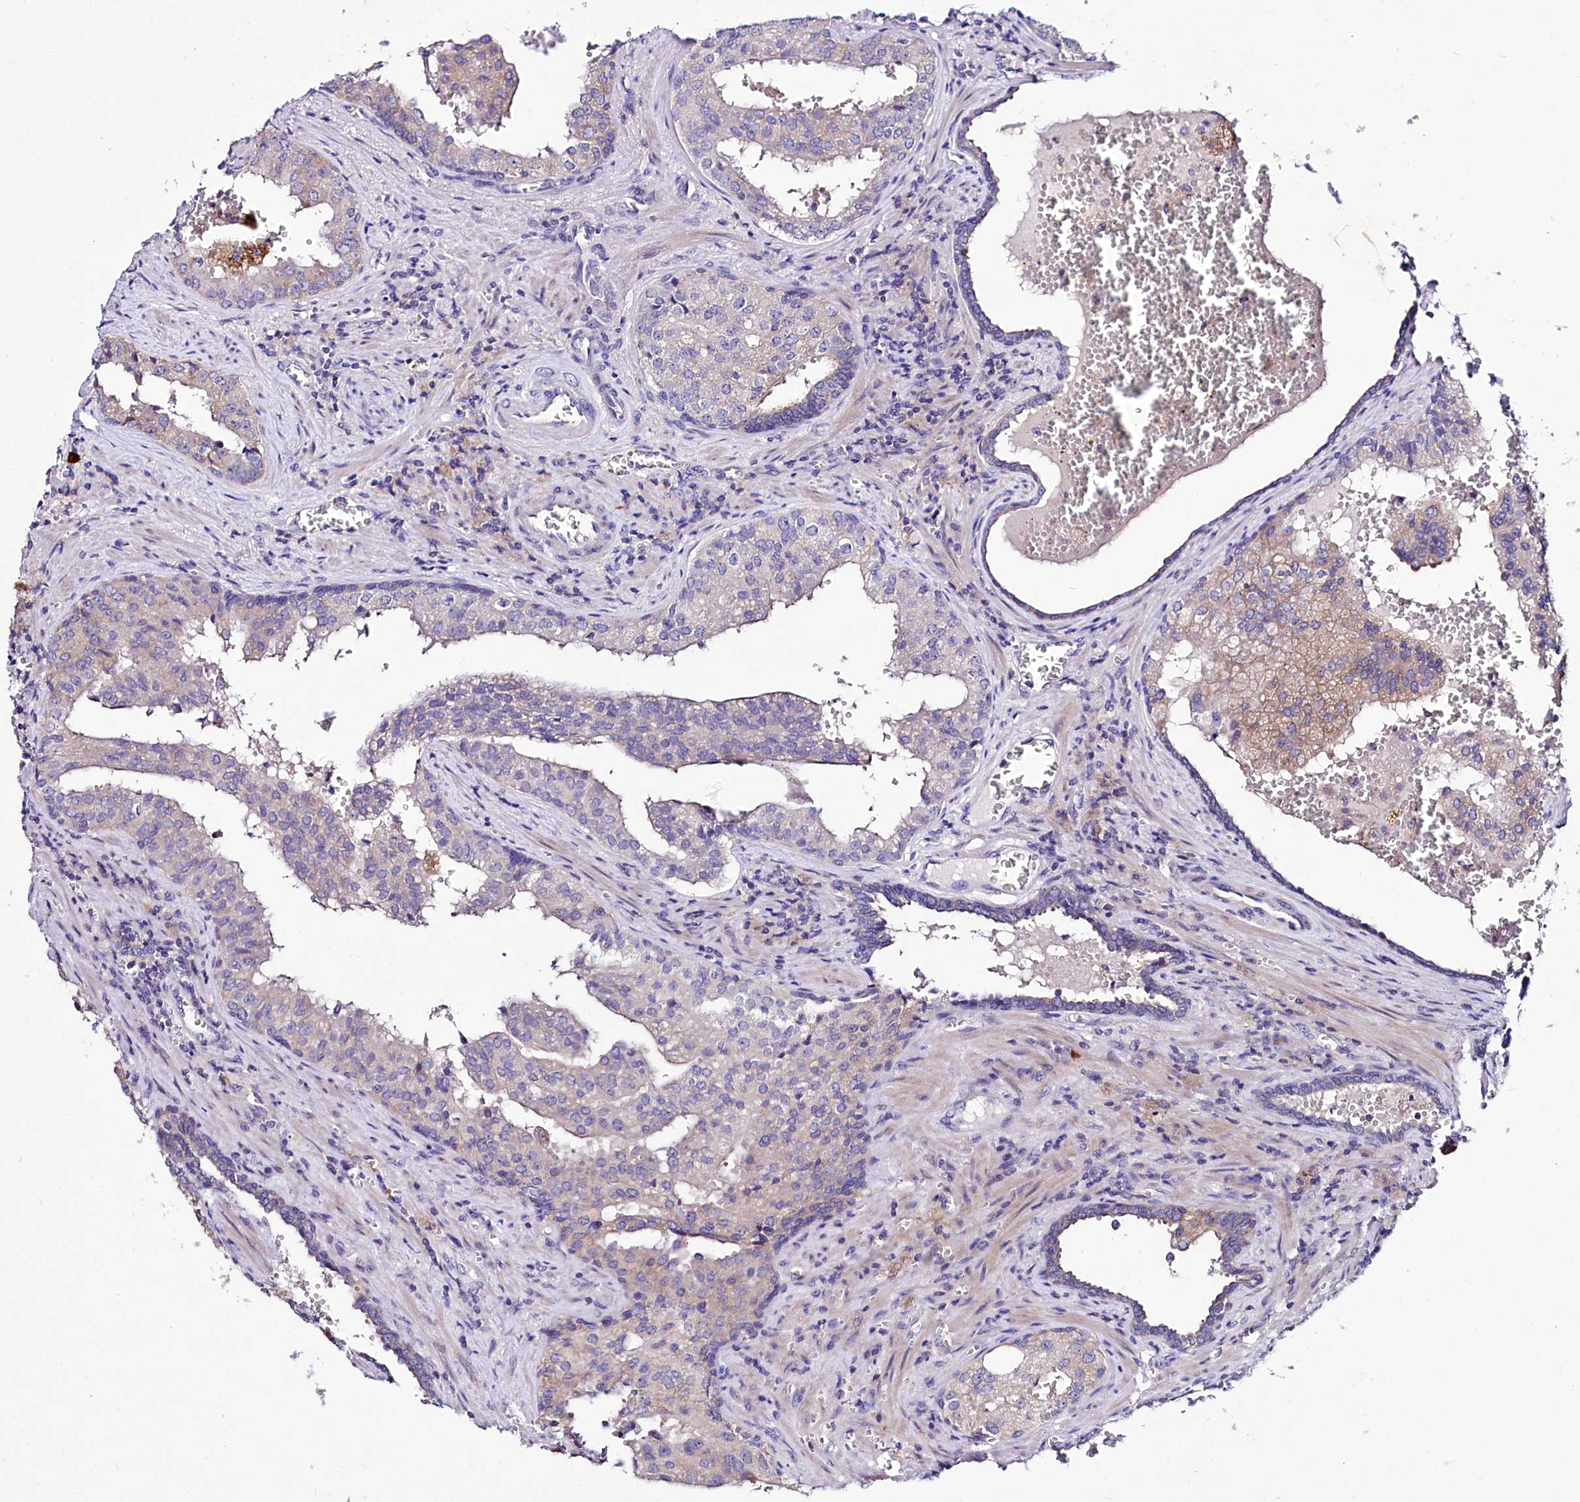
{"staining": {"intensity": "negative", "quantity": "none", "location": "none"}, "tissue": "prostate cancer", "cell_type": "Tumor cells", "image_type": "cancer", "snomed": [{"axis": "morphology", "description": "Adenocarcinoma, High grade"}, {"axis": "topography", "description": "Prostate"}], "caption": "An IHC micrograph of prostate high-grade adenocarcinoma is shown. There is no staining in tumor cells of prostate high-grade adenocarcinoma.", "gene": "ABHD5", "patient": {"sex": "male", "age": 68}}